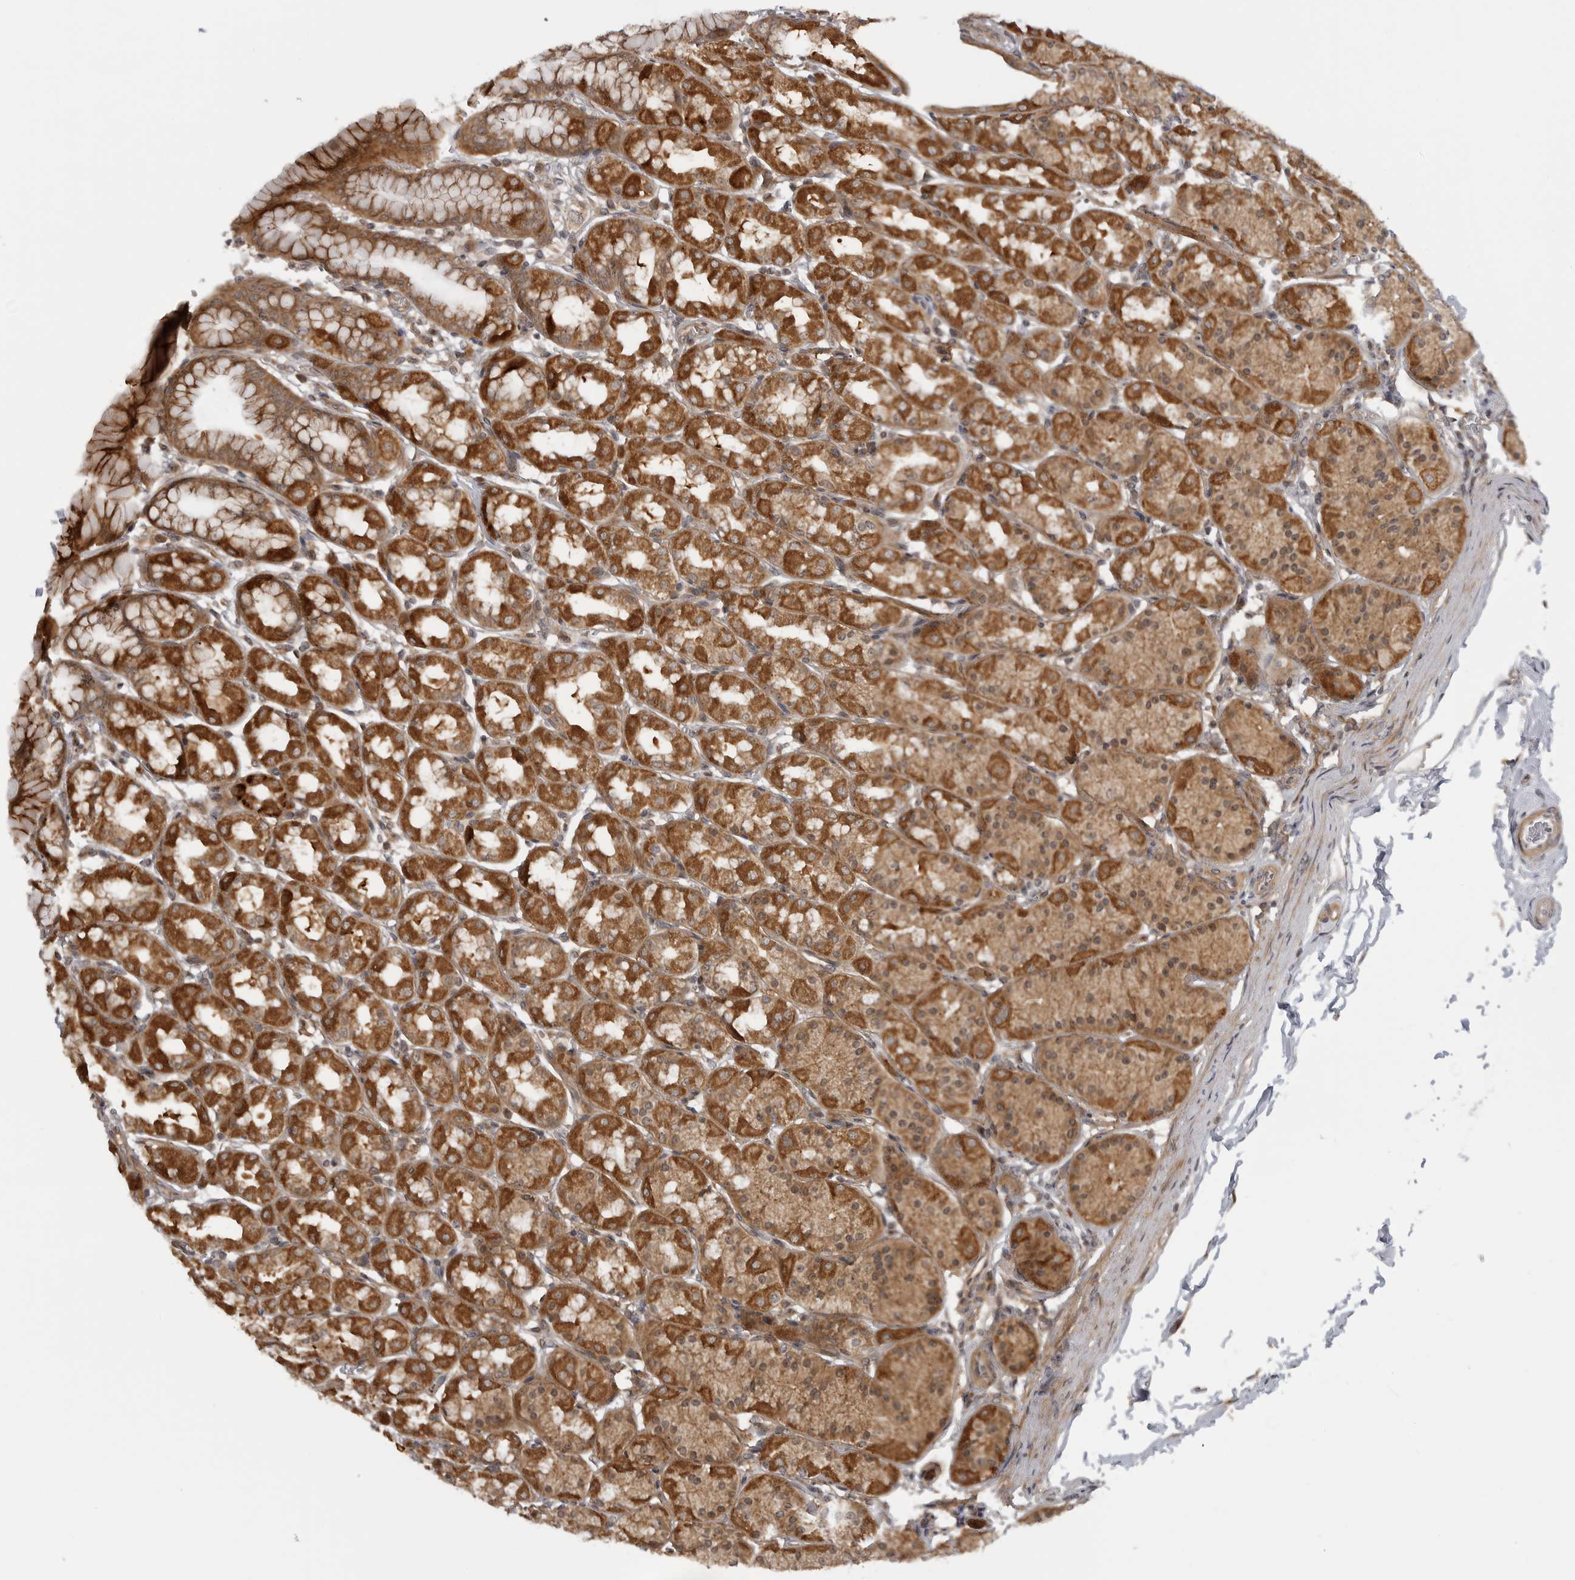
{"staining": {"intensity": "strong", "quantity": "25%-75%", "location": "cytoplasmic/membranous"}, "tissue": "stomach", "cell_type": "Glandular cells", "image_type": "normal", "snomed": [{"axis": "morphology", "description": "Normal tissue, NOS"}, {"axis": "topography", "description": "Stomach"}], "caption": "Immunohistochemistry (IHC) of unremarkable human stomach exhibits high levels of strong cytoplasmic/membranous expression in approximately 25%-75% of glandular cells. The protein of interest is stained brown, and the nuclei are stained in blue (DAB IHC with brightfield microscopy, high magnification).", "gene": "LRRC45", "patient": {"sex": "male", "age": 42}}